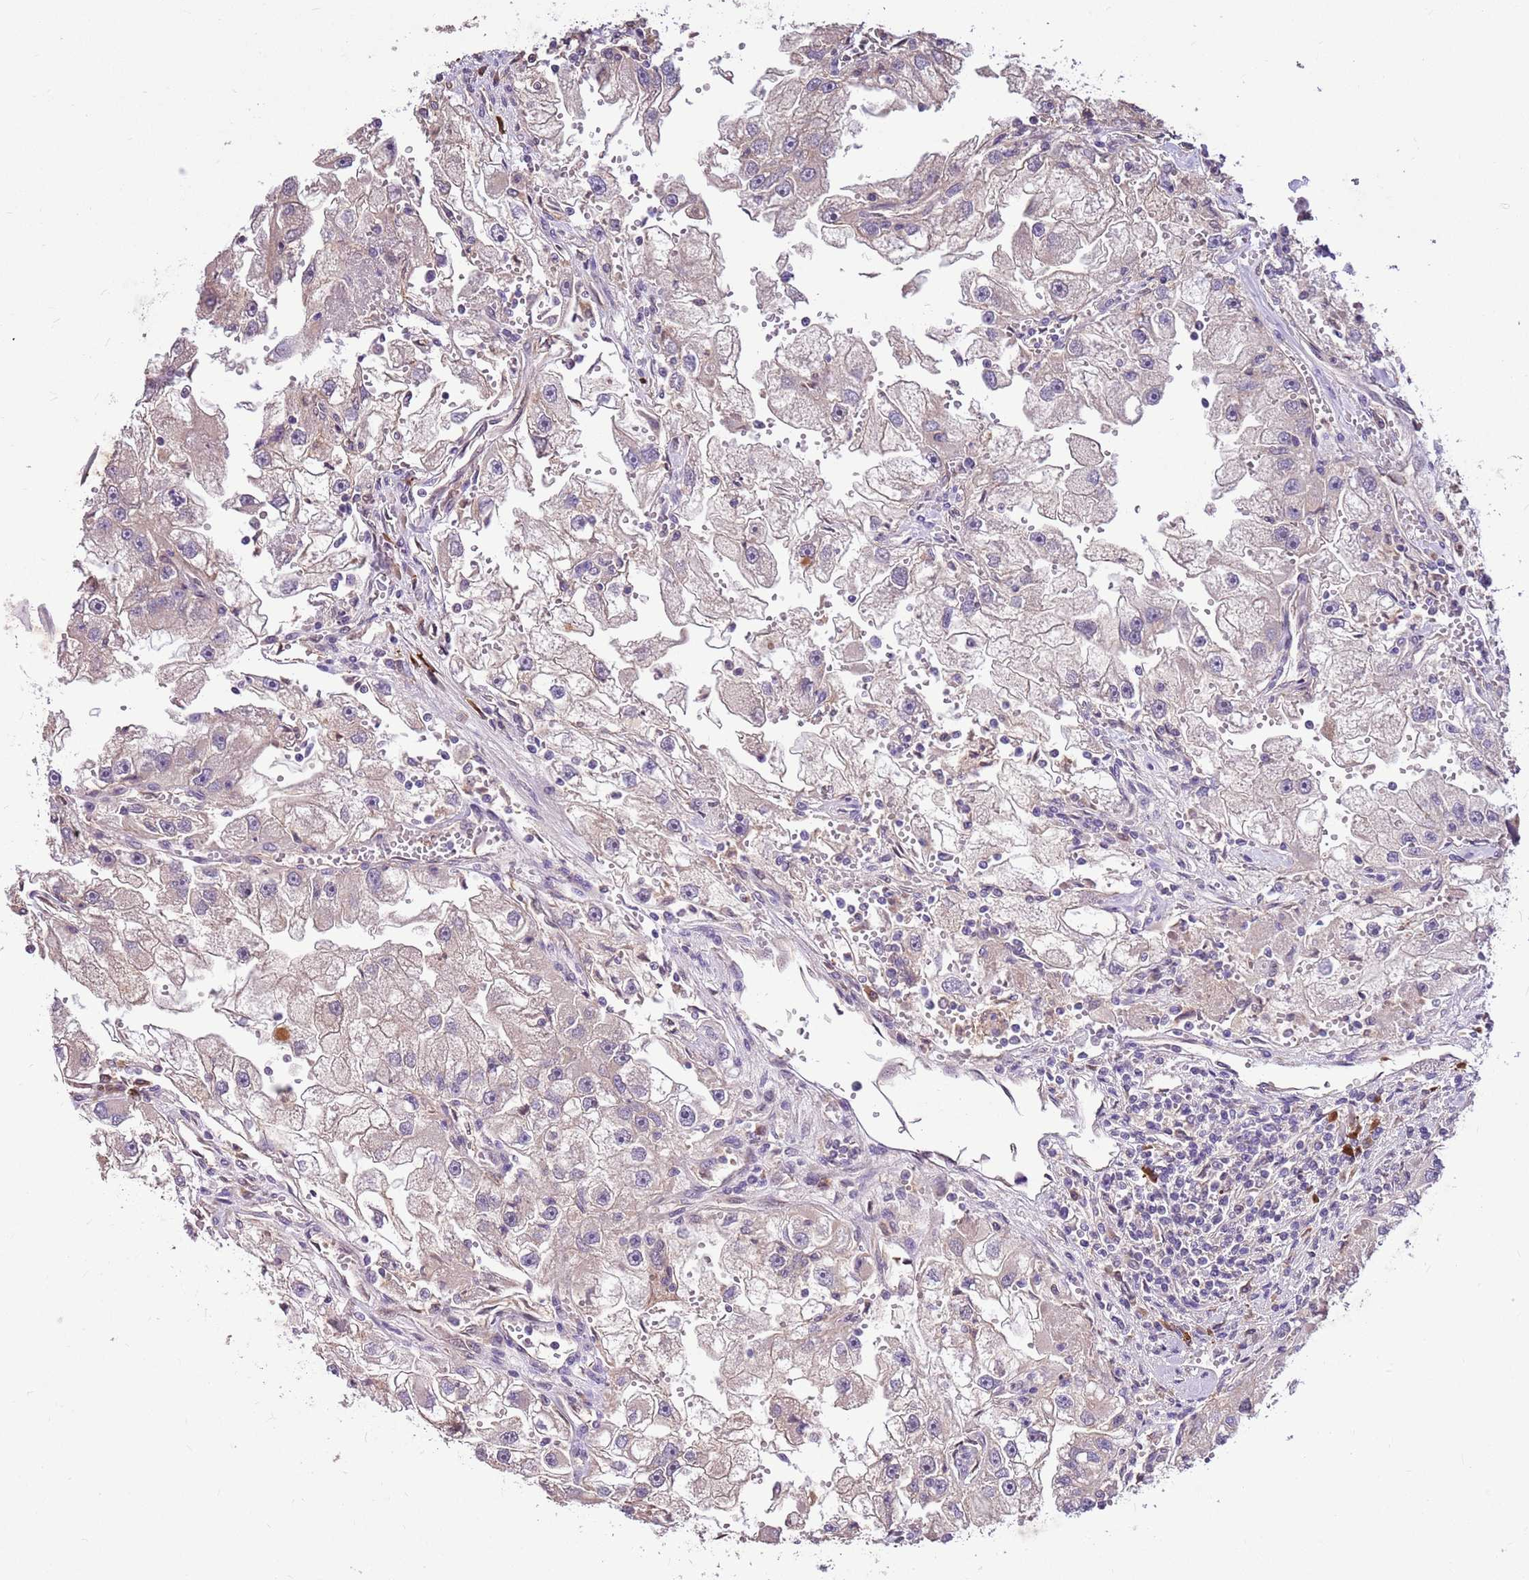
{"staining": {"intensity": "negative", "quantity": "none", "location": "none"}, "tissue": "renal cancer", "cell_type": "Tumor cells", "image_type": "cancer", "snomed": [{"axis": "morphology", "description": "Adenocarcinoma, NOS"}, {"axis": "topography", "description": "Kidney"}], "caption": "Immunohistochemistry of human renal cancer (adenocarcinoma) displays no positivity in tumor cells. (DAB IHC visualized using brightfield microscopy, high magnification).", "gene": "BBS5", "patient": {"sex": "male", "age": 63}}